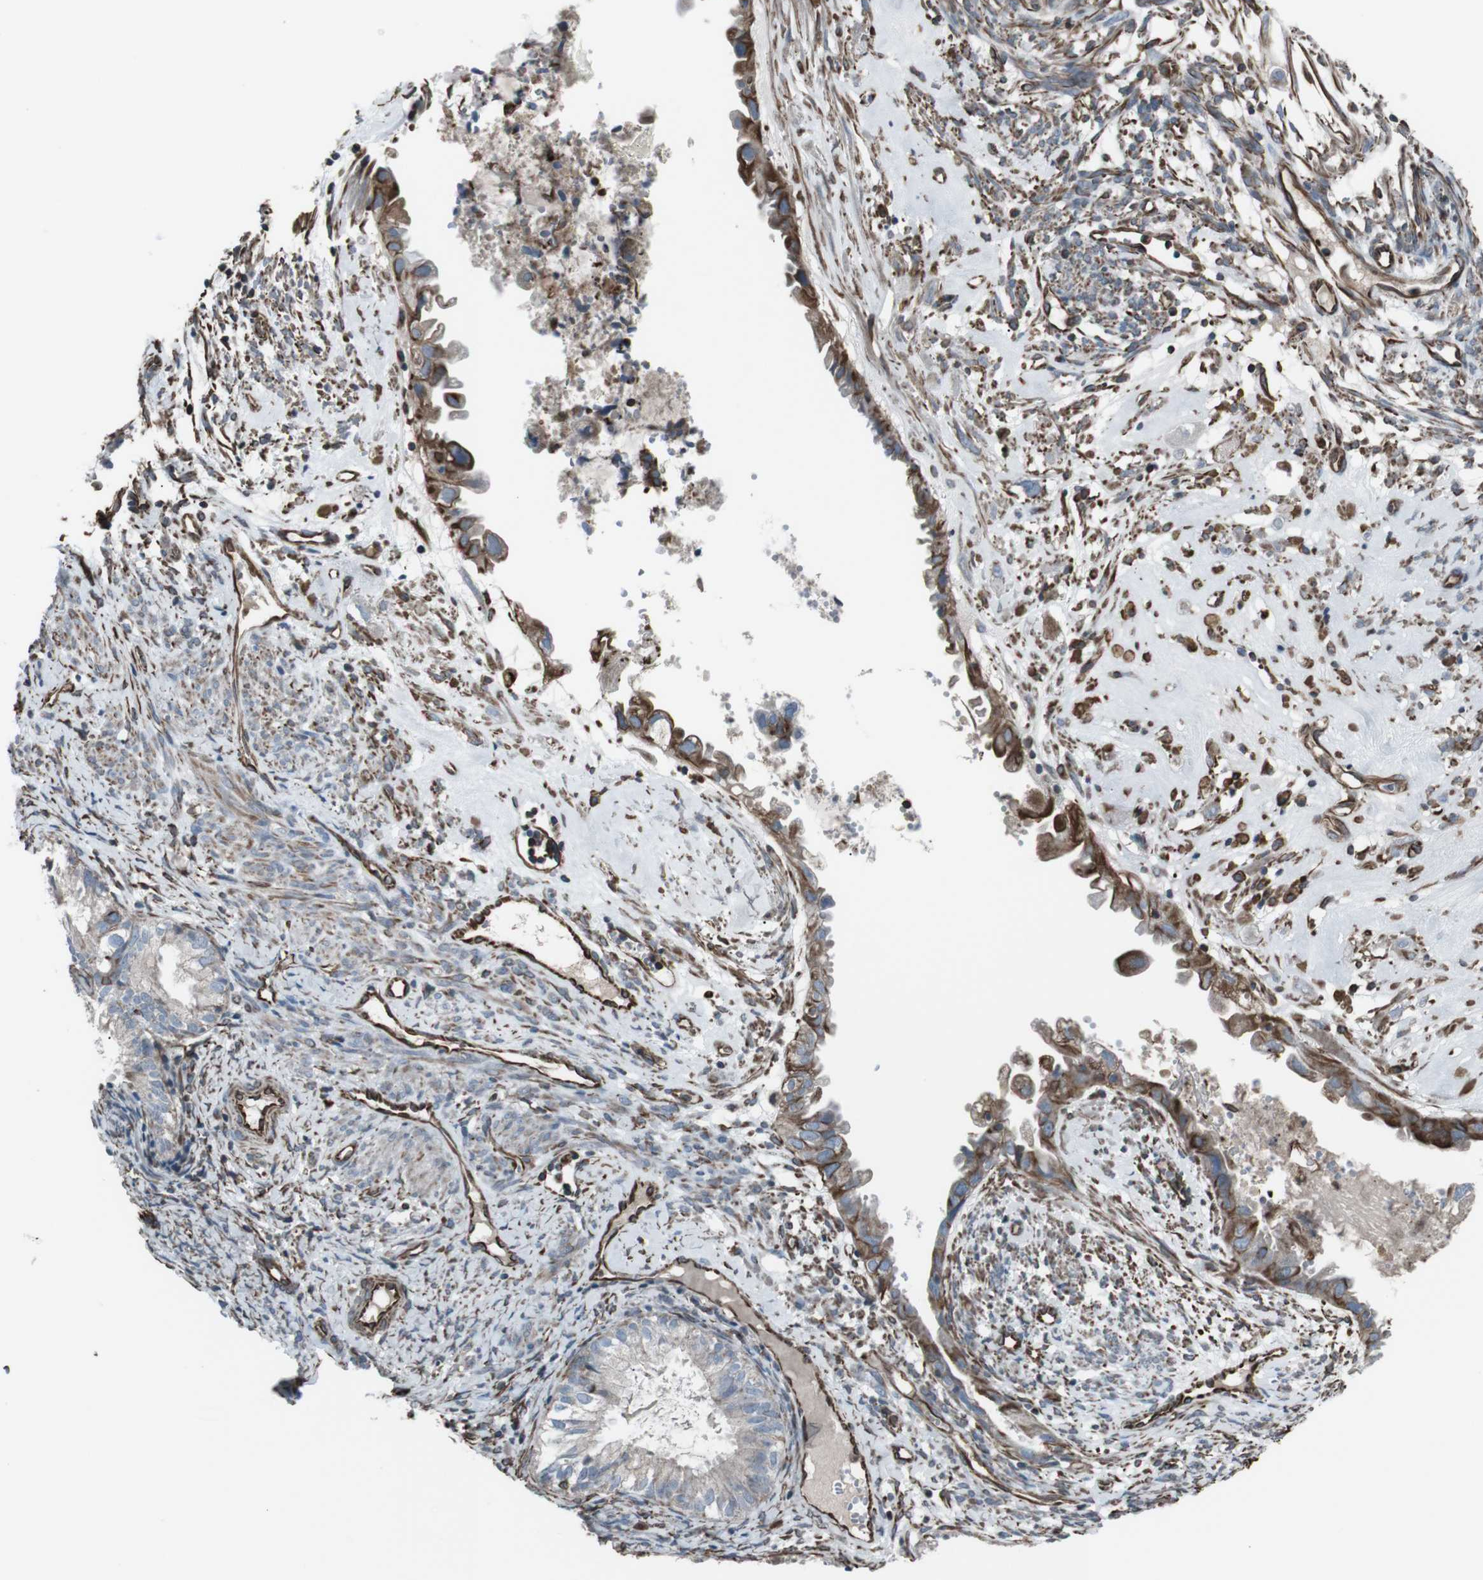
{"staining": {"intensity": "strong", "quantity": "25%-75%", "location": "cytoplasmic/membranous"}, "tissue": "cervical cancer", "cell_type": "Tumor cells", "image_type": "cancer", "snomed": [{"axis": "morphology", "description": "Normal tissue, NOS"}, {"axis": "morphology", "description": "Adenocarcinoma, NOS"}, {"axis": "topography", "description": "Cervix"}, {"axis": "topography", "description": "Endometrium"}], "caption": "The micrograph demonstrates immunohistochemical staining of adenocarcinoma (cervical). There is strong cytoplasmic/membranous staining is identified in about 25%-75% of tumor cells.", "gene": "TMEM141", "patient": {"sex": "female", "age": 86}}